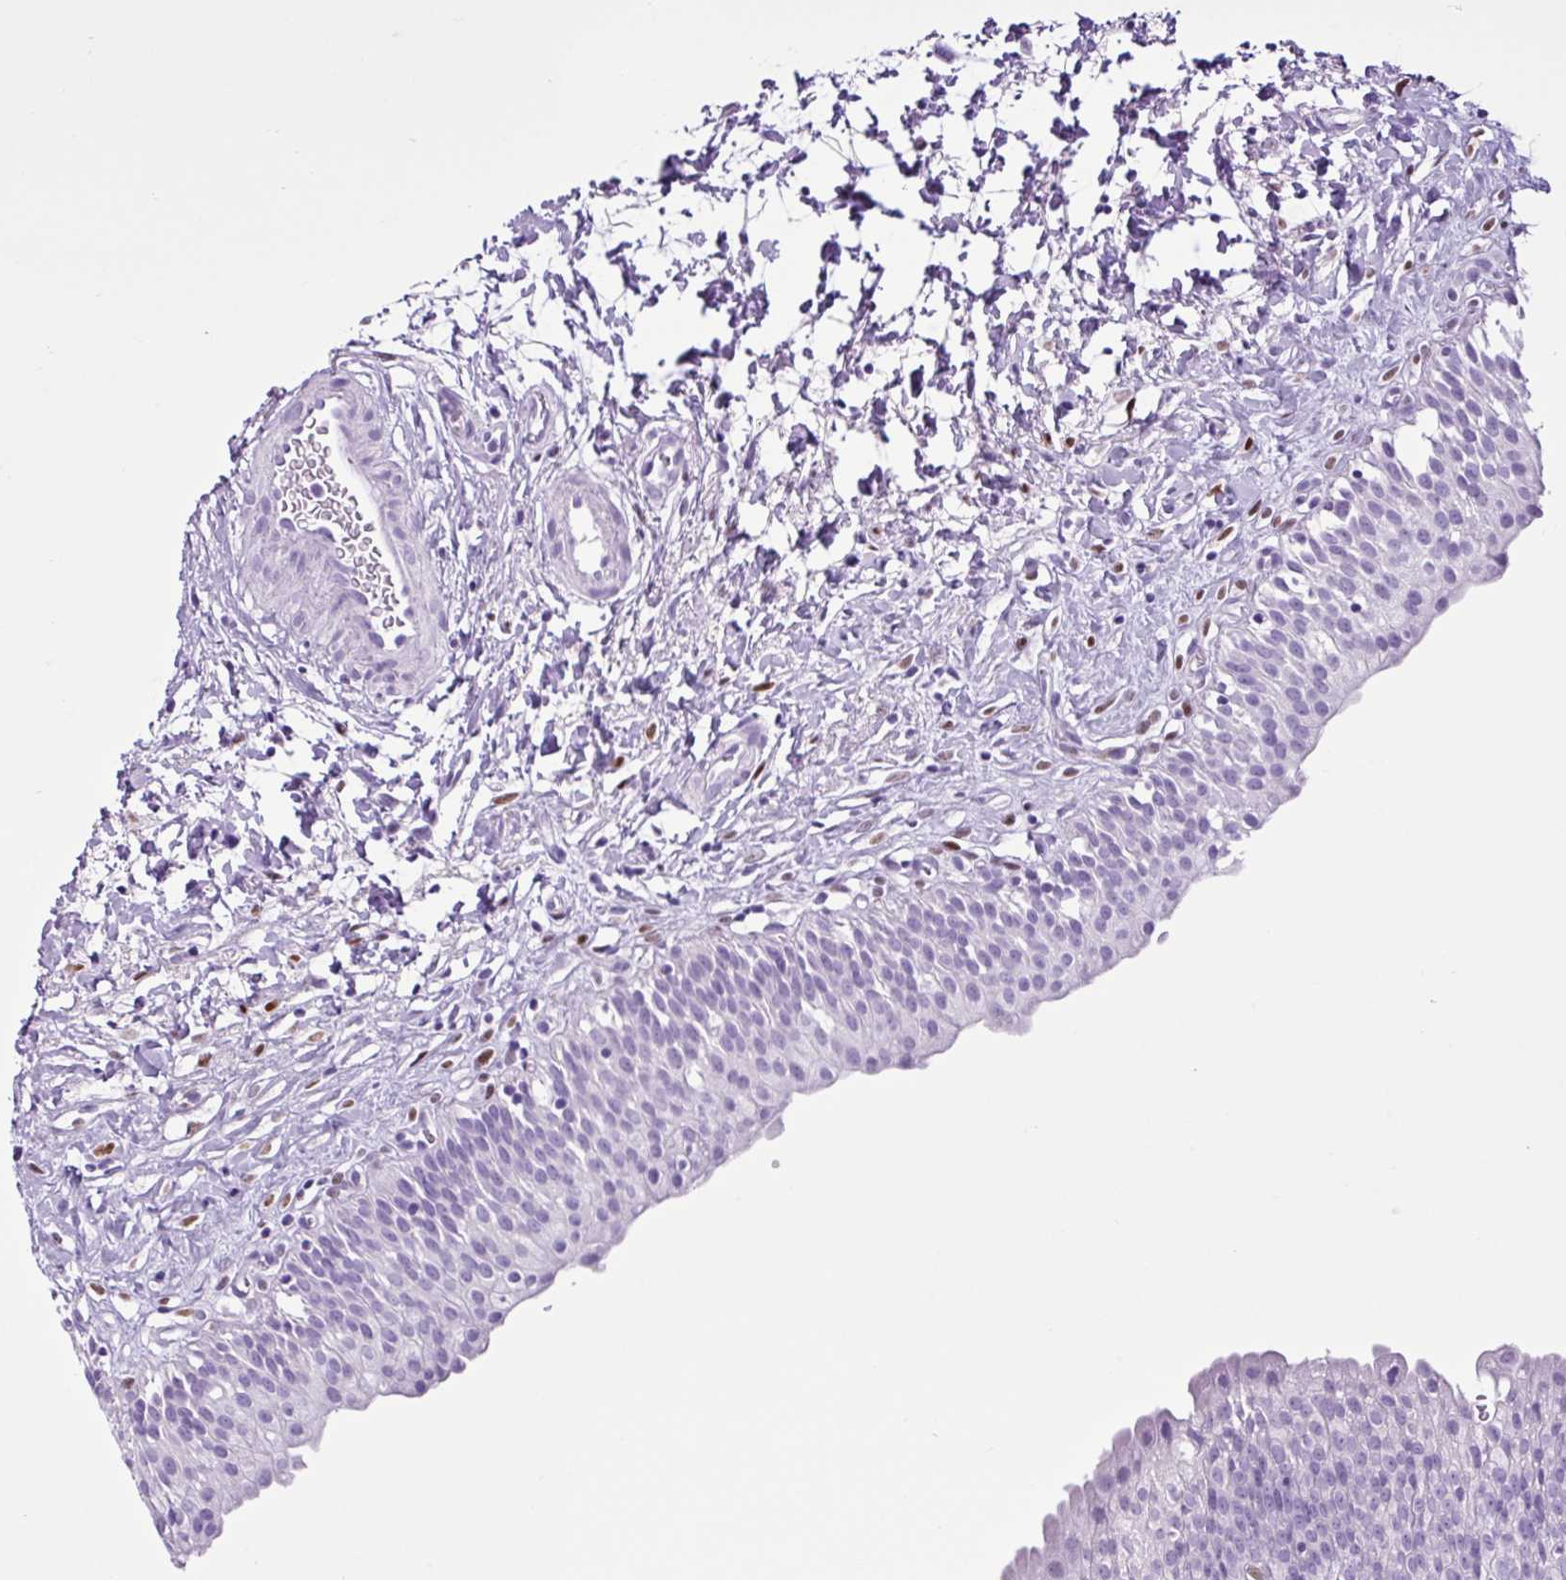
{"staining": {"intensity": "negative", "quantity": "none", "location": "none"}, "tissue": "urinary bladder", "cell_type": "Urothelial cells", "image_type": "normal", "snomed": [{"axis": "morphology", "description": "Normal tissue, NOS"}, {"axis": "topography", "description": "Urinary bladder"}], "caption": "Urothelial cells are negative for brown protein staining in benign urinary bladder. The staining was performed using DAB (3,3'-diaminobenzidine) to visualize the protein expression in brown, while the nuclei were stained in blue with hematoxylin (Magnification: 20x).", "gene": "PGR", "patient": {"sex": "male", "age": 51}}